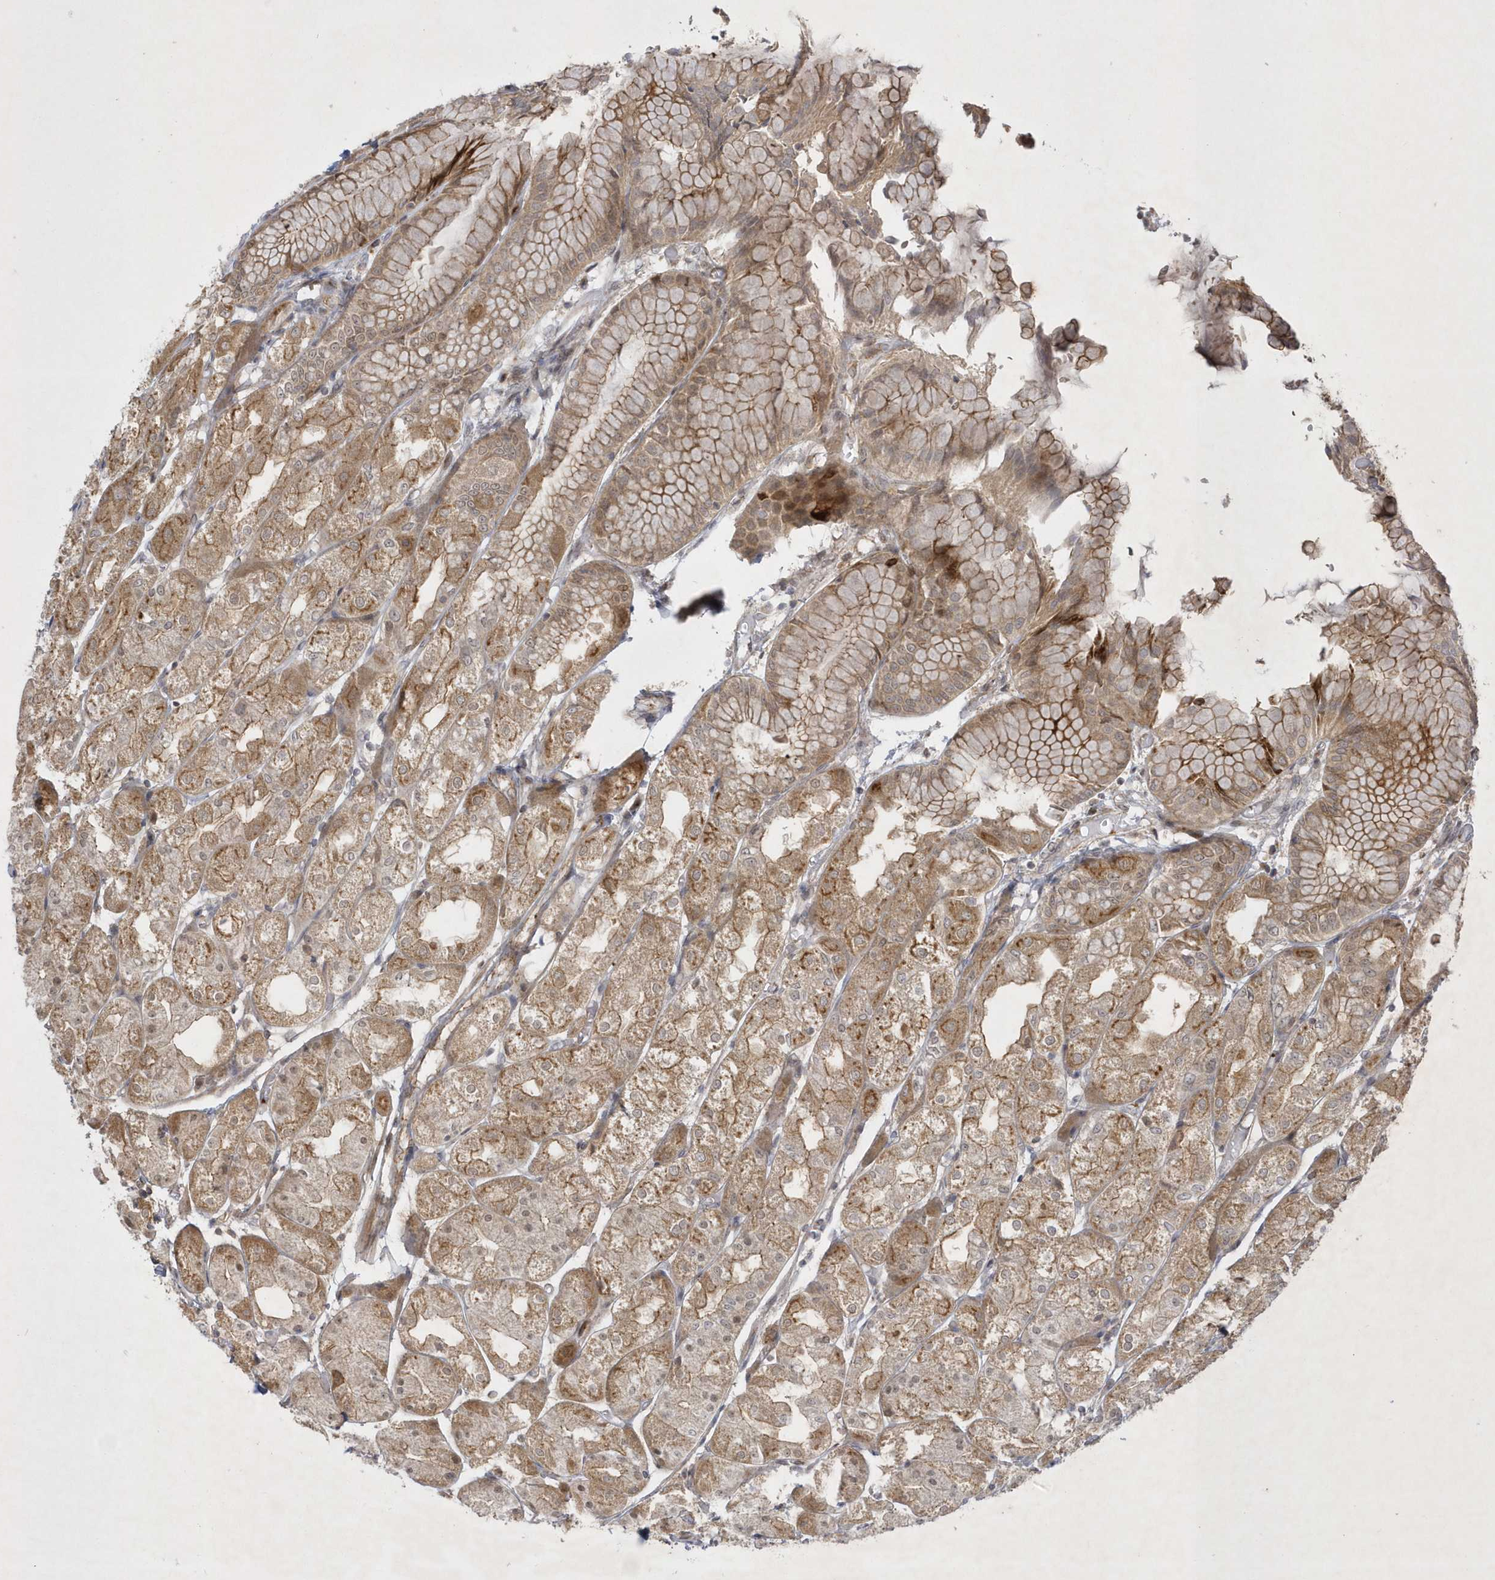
{"staining": {"intensity": "moderate", "quantity": ">75%", "location": "cytoplasmic/membranous,nuclear"}, "tissue": "stomach", "cell_type": "Glandular cells", "image_type": "normal", "snomed": [{"axis": "morphology", "description": "Normal tissue, NOS"}, {"axis": "topography", "description": "Stomach, upper"}], "caption": "The micrograph demonstrates a brown stain indicating the presence of a protein in the cytoplasmic/membranous,nuclear of glandular cells in stomach. Using DAB (brown) and hematoxylin (blue) stains, captured at high magnification using brightfield microscopy.", "gene": "NAF1", "patient": {"sex": "male", "age": 72}}